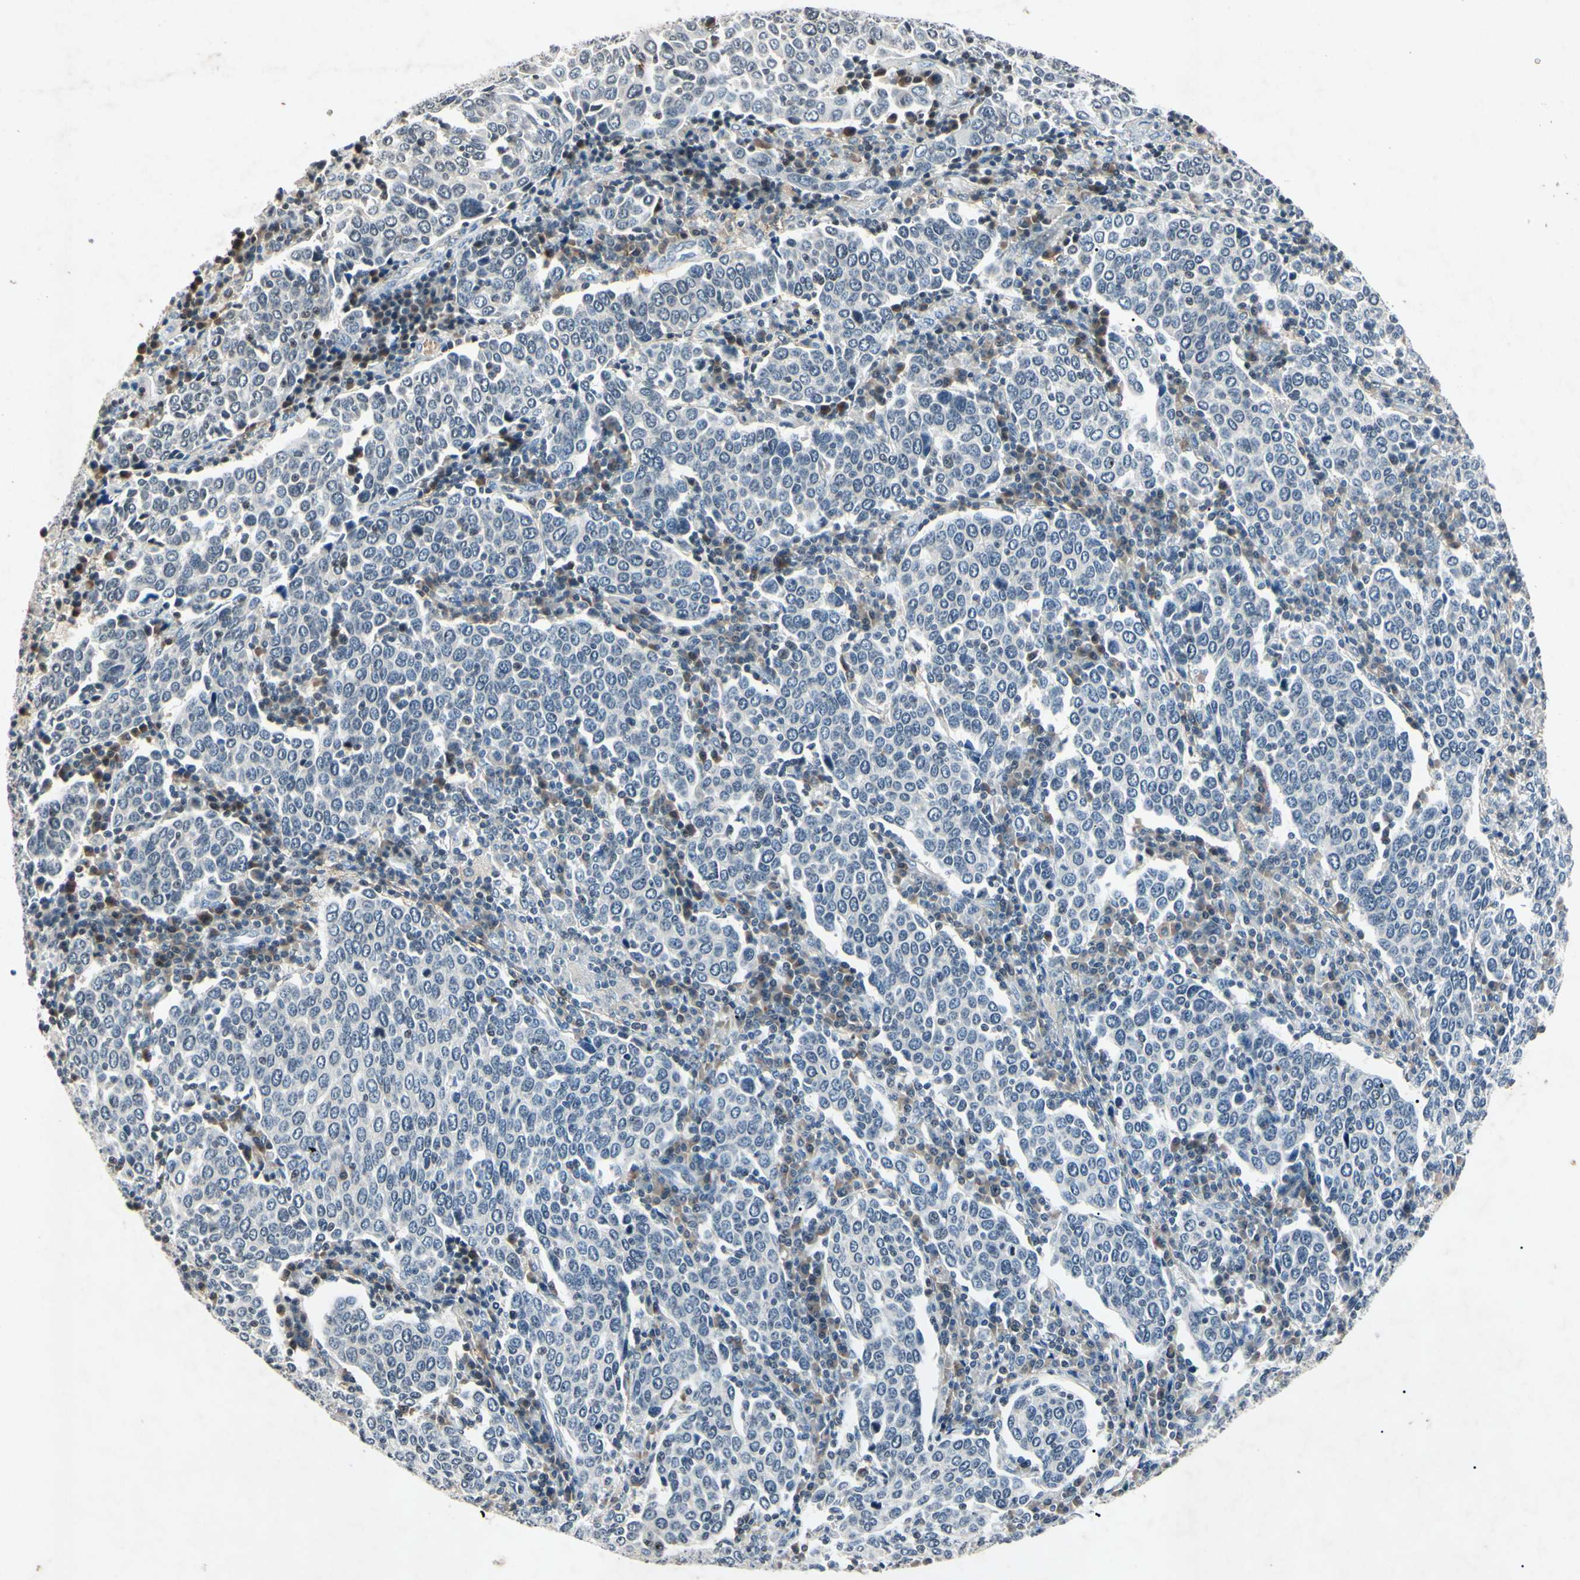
{"staining": {"intensity": "negative", "quantity": "none", "location": "none"}, "tissue": "cervical cancer", "cell_type": "Tumor cells", "image_type": "cancer", "snomed": [{"axis": "morphology", "description": "Squamous cell carcinoma, NOS"}, {"axis": "topography", "description": "Cervix"}], "caption": "Cervical cancer (squamous cell carcinoma) stained for a protein using immunohistochemistry demonstrates no expression tumor cells.", "gene": "AEBP1", "patient": {"sex": "female", "age": 40}}